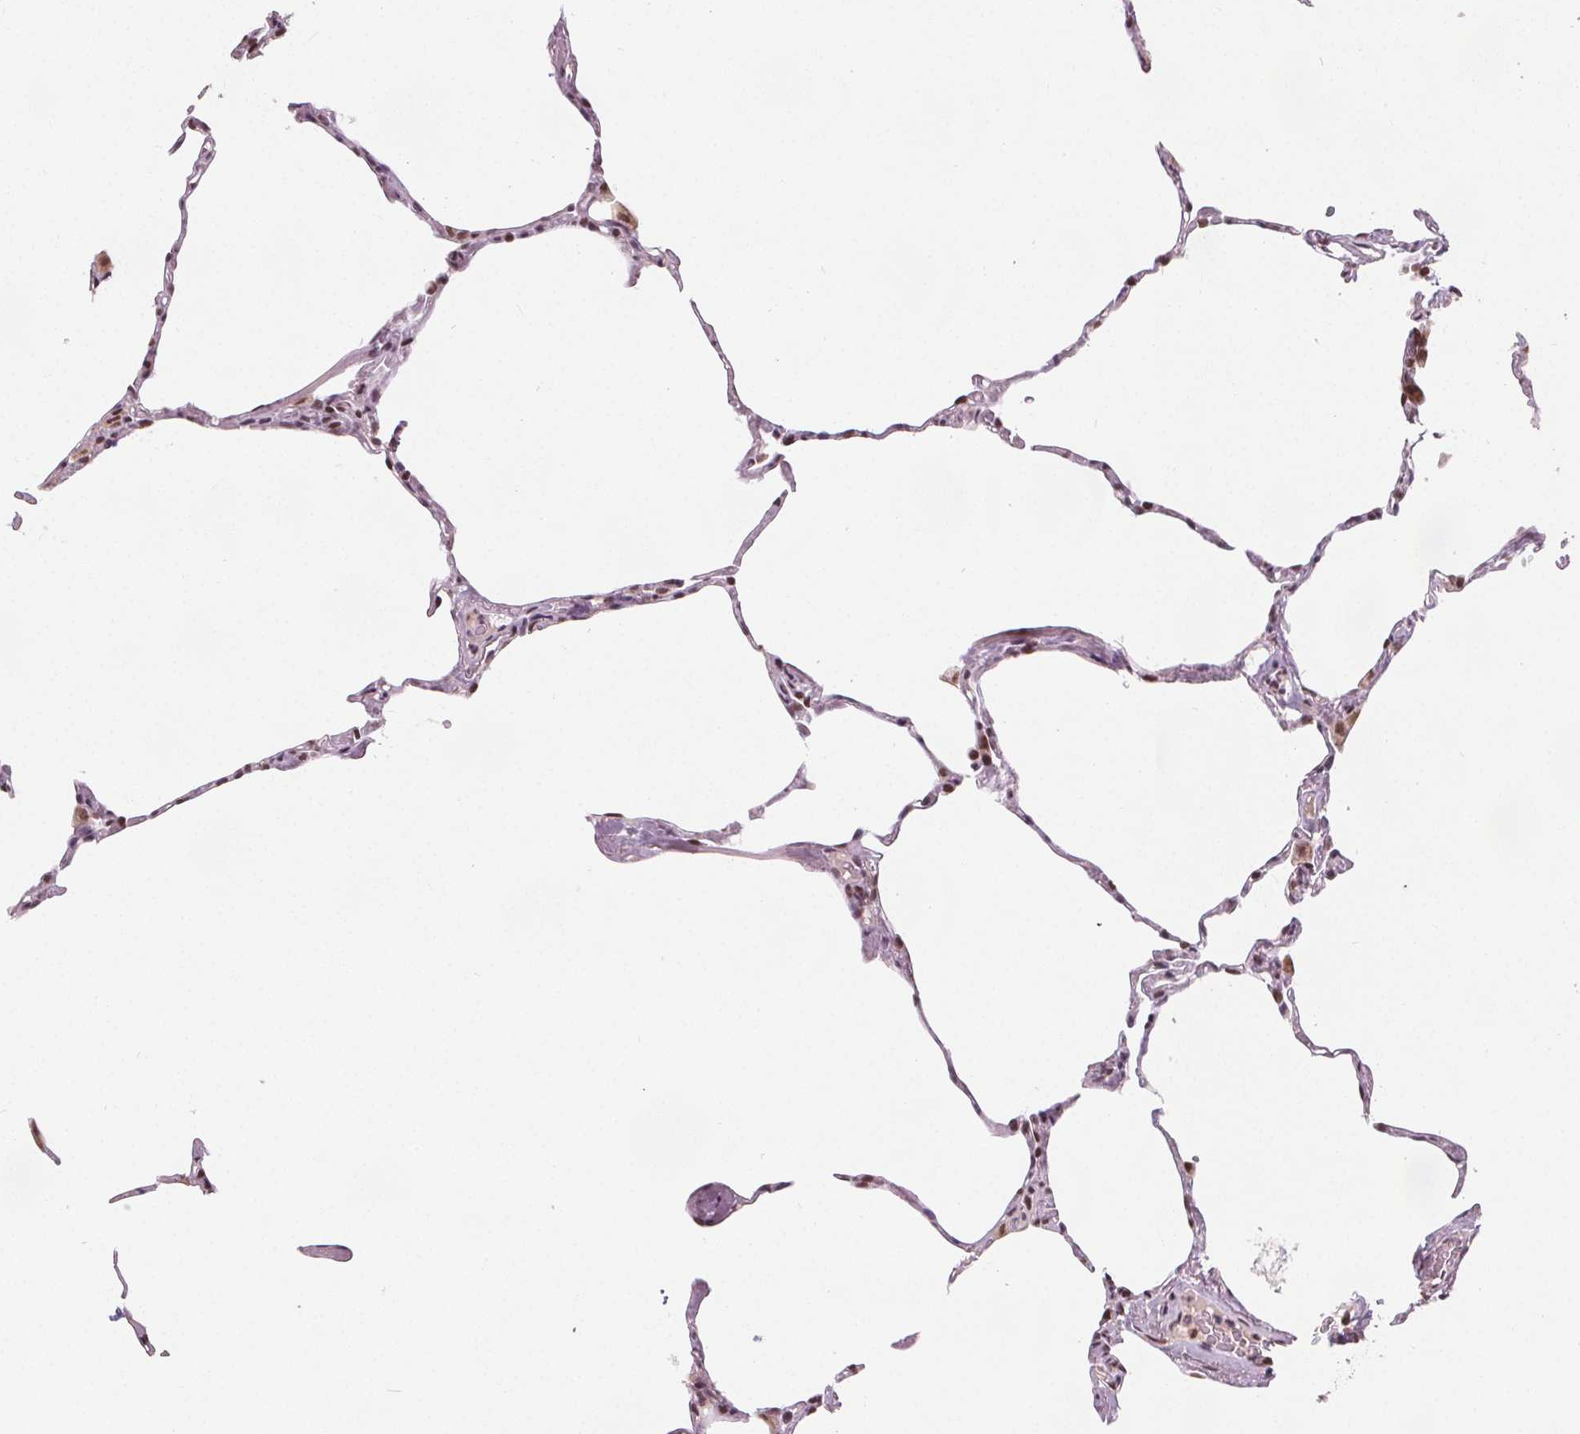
{"staining": {"intensity": "moderate", "quantity": "<25%", "location": "nuclear"}, "tissue": "lung", "cell_type": "Alveolar cells", "image_type": "normal", "snomed": [{"axis": "morphology", "description": "Normal tissue, NOS"}, {"axis": "topography", "description": "Lung"}], "caption": "Alveolar cells demonstrate low levels of moderate nuclear expression in about <25% of cells in benign human lung. (DAB (3,3'-diaminobenzidine) IHC, brown staining for protein, blue staining for nuclei).", "gene": "DPM2", "patient": {"sex": "male", "age": 65}}